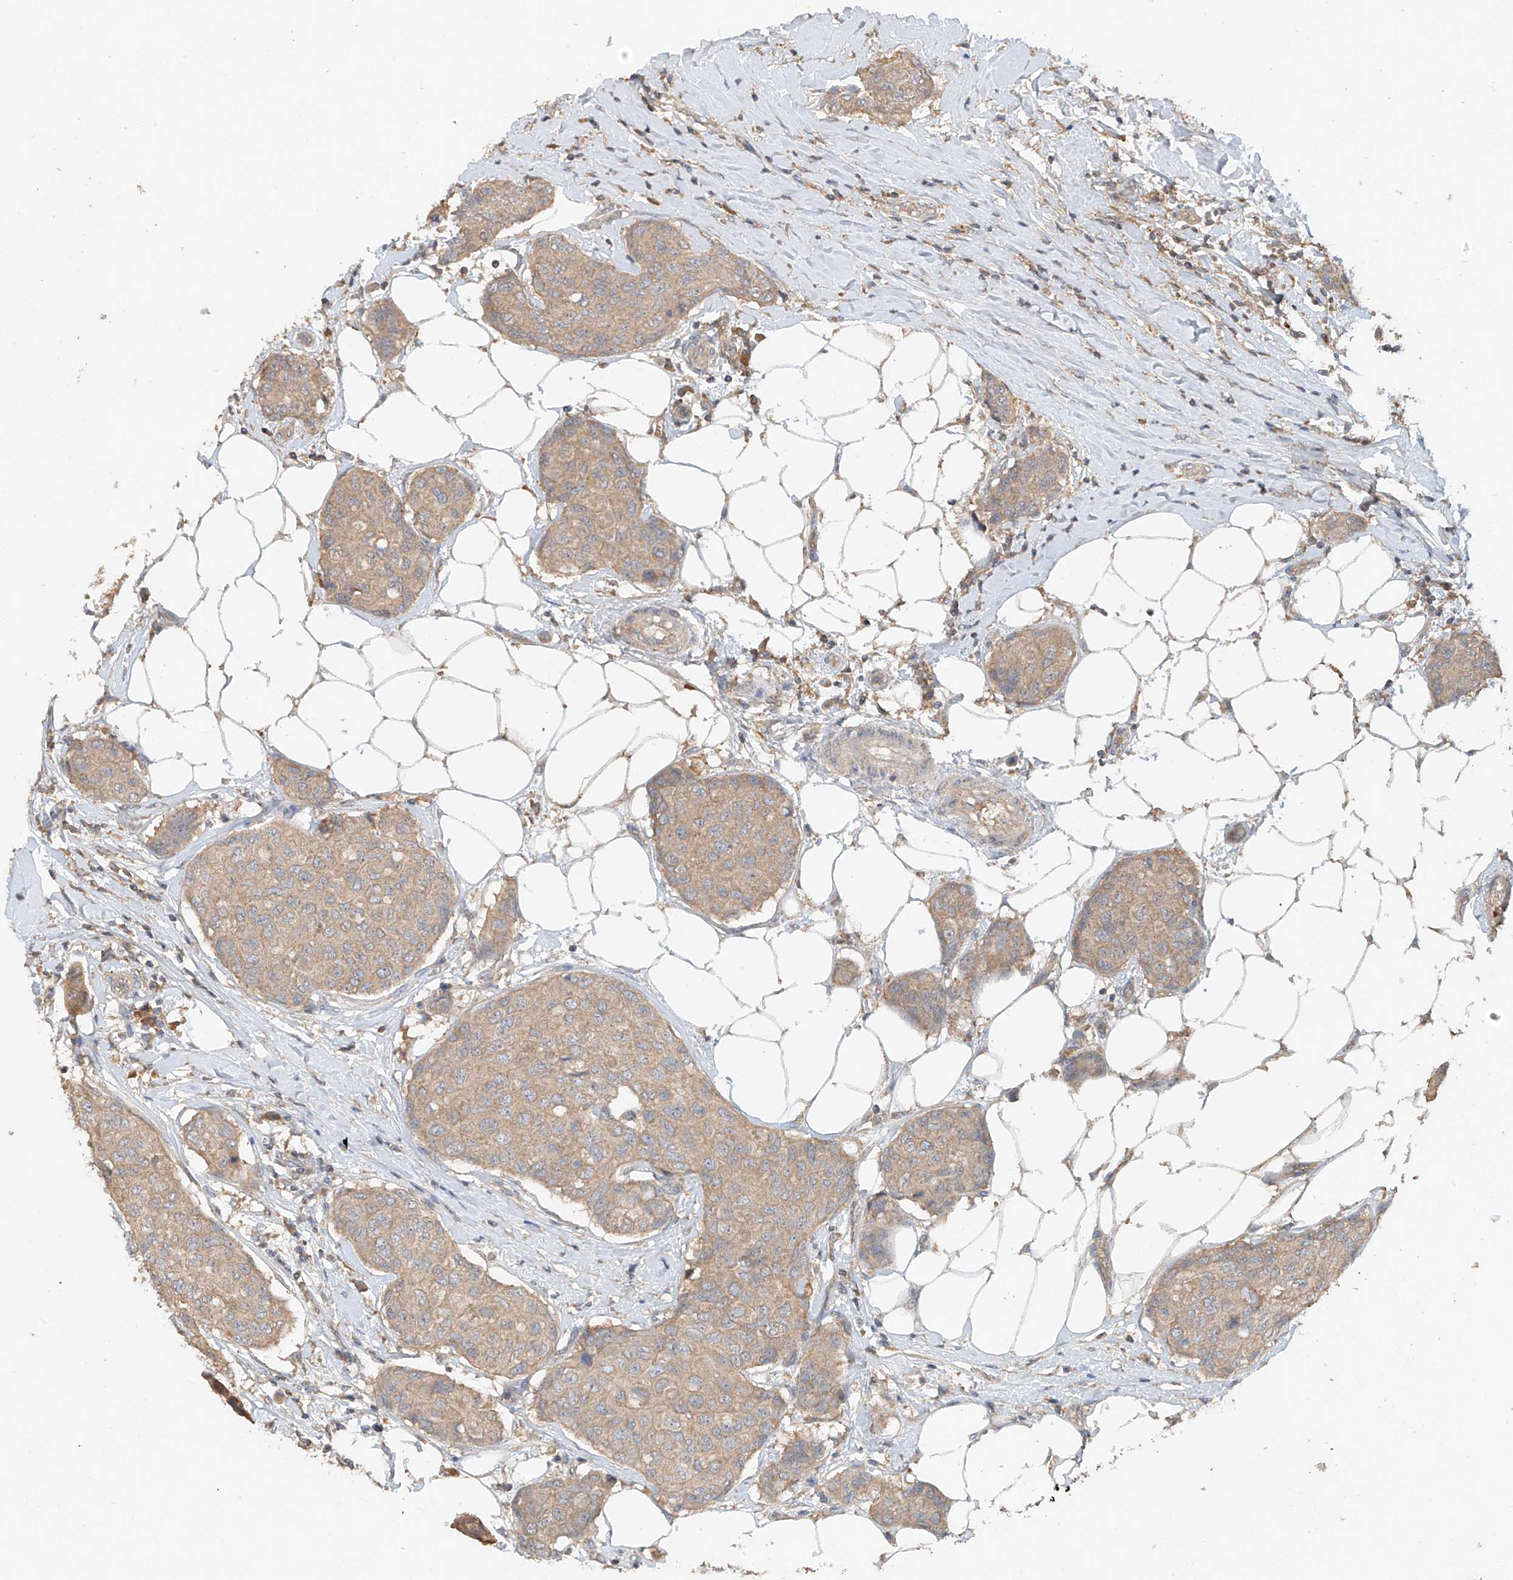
{"staining": {"intensity": "weak", "quantity": ">75%", "location": "cytoplasmic/membranous"}, "tissue": "breast cancer", "cell_type": "Tumor cells", "image_type": "cancer", "snomed": [{"axis": "morphology", "description": "Duct carcinoma"}, {"axis": "topography", "description": "Breast"}], "caption": "This is a histology image of IHC staining of breast cancer (infiltrating ductal carcinoma), which shows weak staining in the cytoplasmic/membranous of tumor cells.", "gene": "GNB1L", "patient": {"sex": "female", "age": 80}}